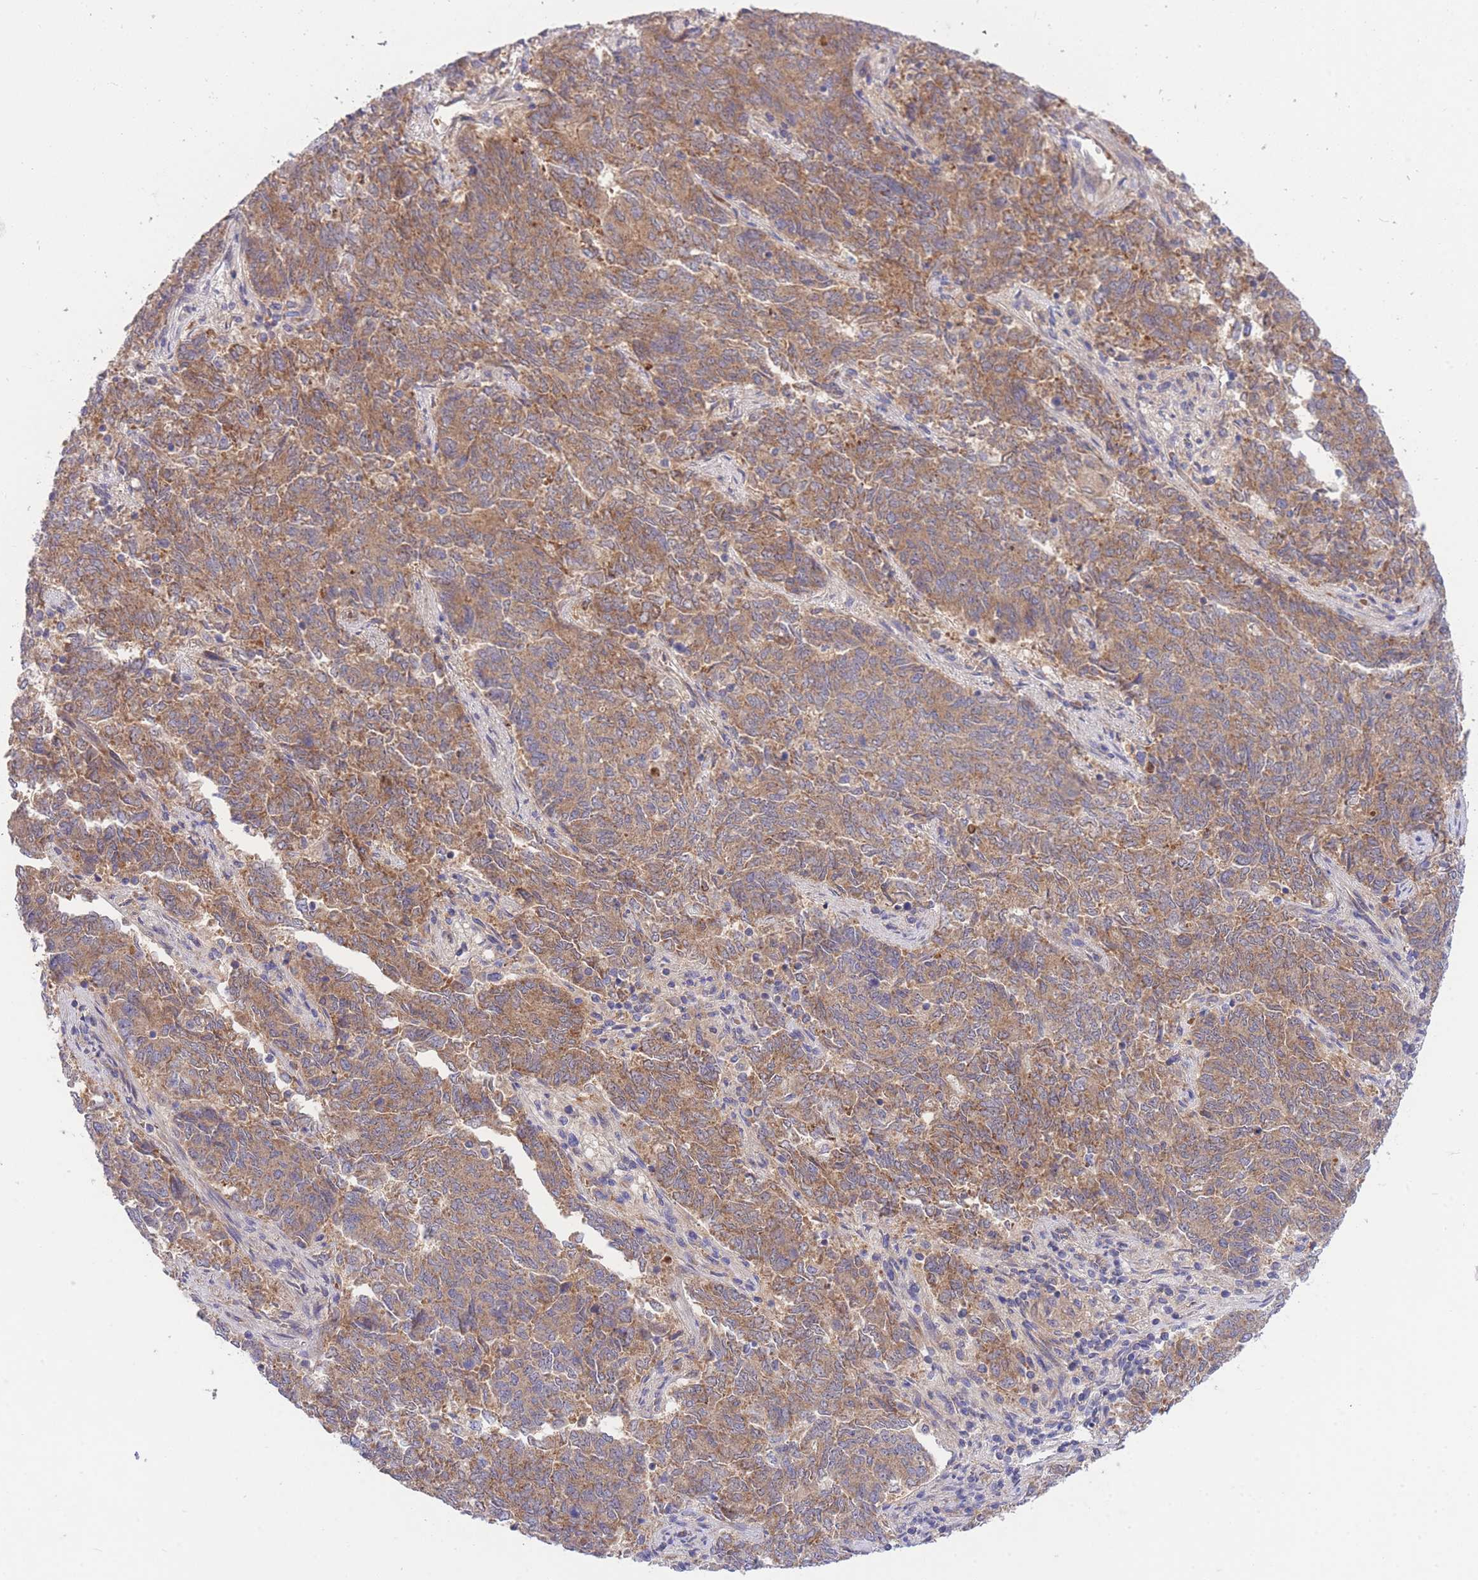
{"staining": {"intensity": "moderate", "quantity": ">75%", "location": "cytoplasmic/membranous"}, "tissue": "endometrial cancer", "cell_type": "Tumor cells", "image_type": "cancer", "snomed": [{"axis": "morphology", "description": "Adenocarcinoma, NOS"}, {"axis": "topography", "description": "Endometrium"}], "caption": "IHC of human endometrial cancer (adenocarcinoma) exhibits medium levels of moderate cytoplasmic/membranous expression in about >75% of tumor cells.", "gene": "CHAC1", "patient": {"sex": "female", "age": 80}}